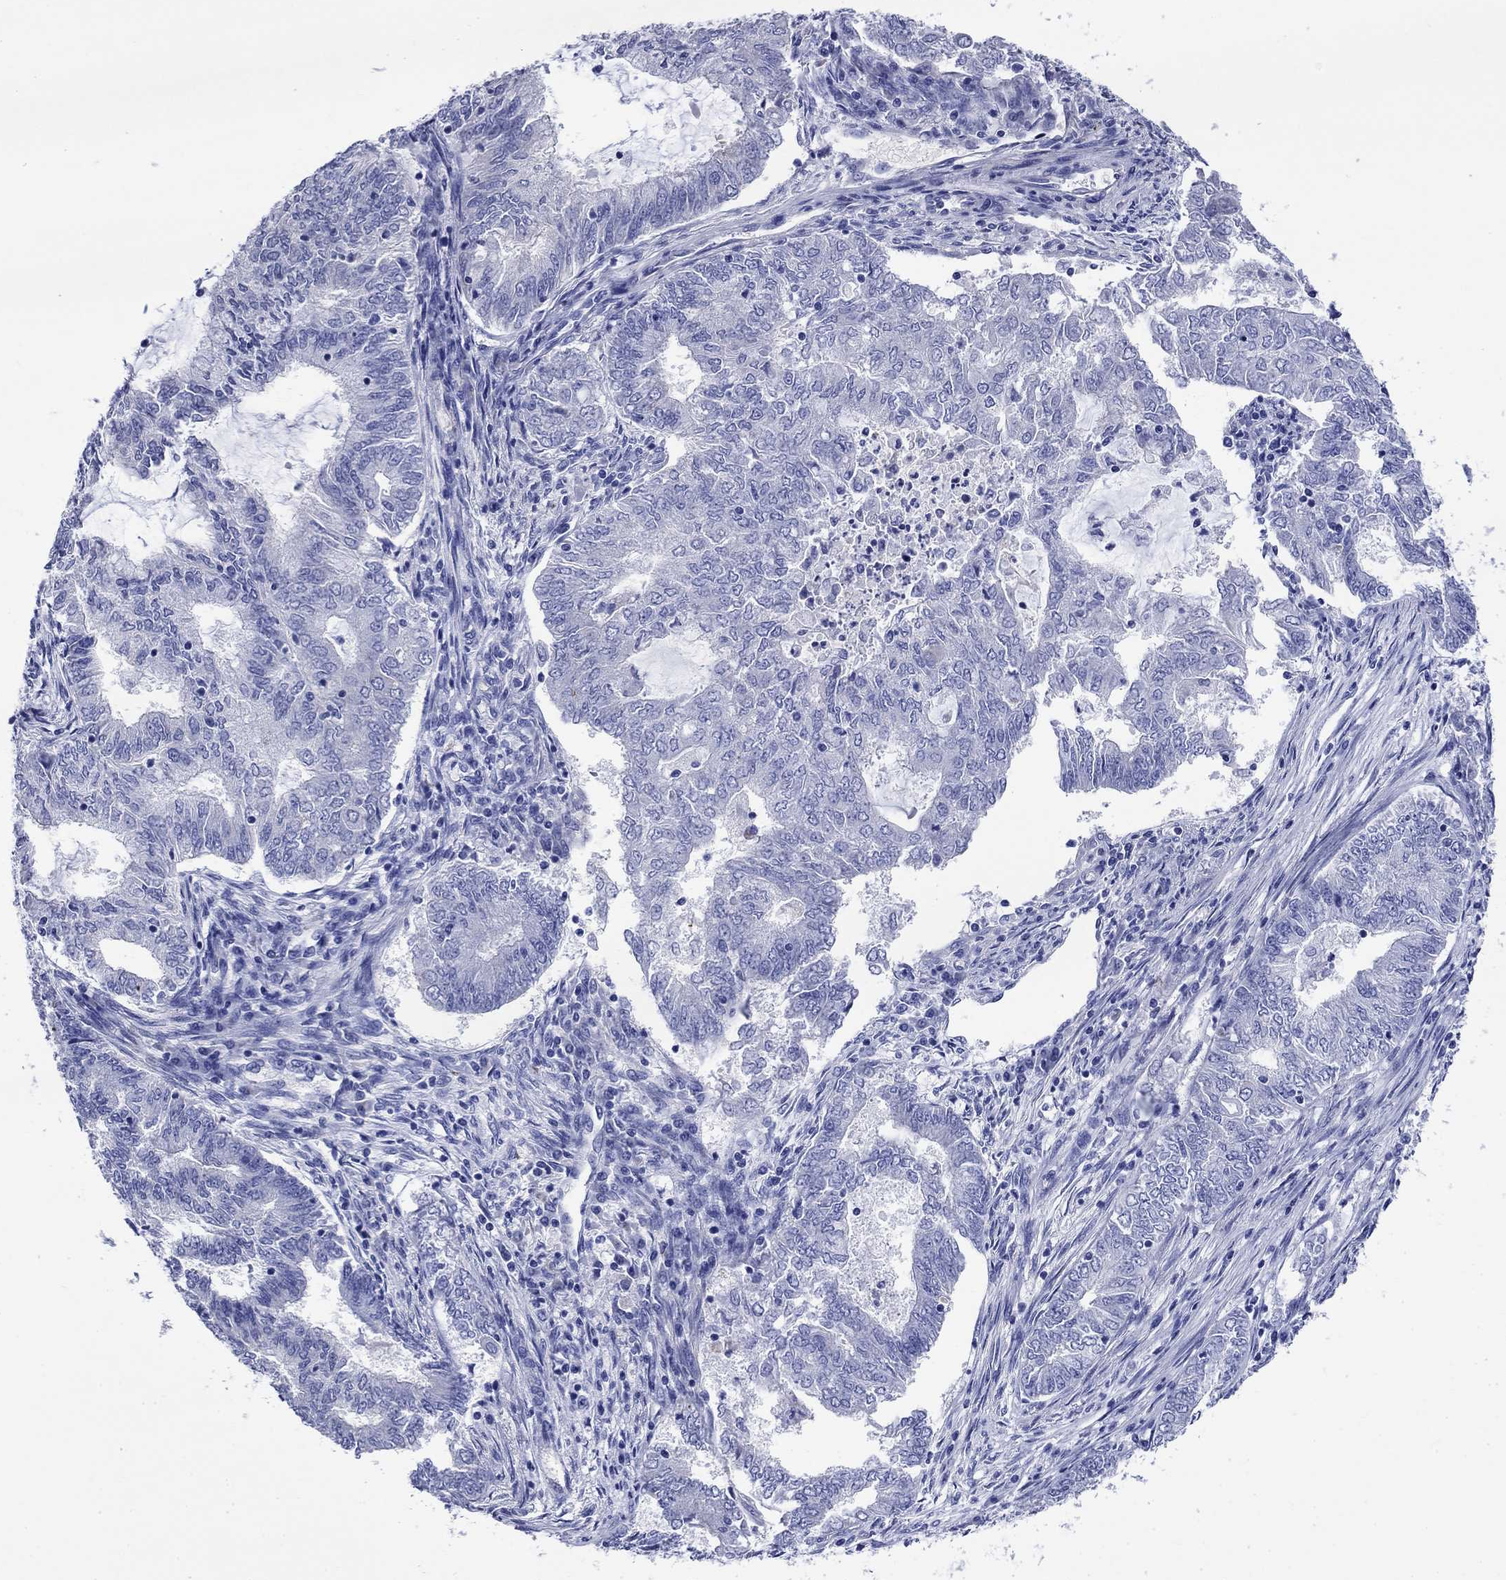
{"staining": {"intensity": "negative", "quantity": "none", "location": "none"}, "tissue": "endometrial cancer", "cell_type": "Tumor cells", "image_type": "cancer", "snomed": [{"axis": "morphology", "description": "Adenocarcinoma, NOS"}, {"axis": "topography", "description": "Endometrium"}], "caption": "Image shows no significant protein expression in tumor cells of endometrial adenocarcinoma.", "gene": "SLC1A2", "patient": {"sex": "female", "age": 62}}